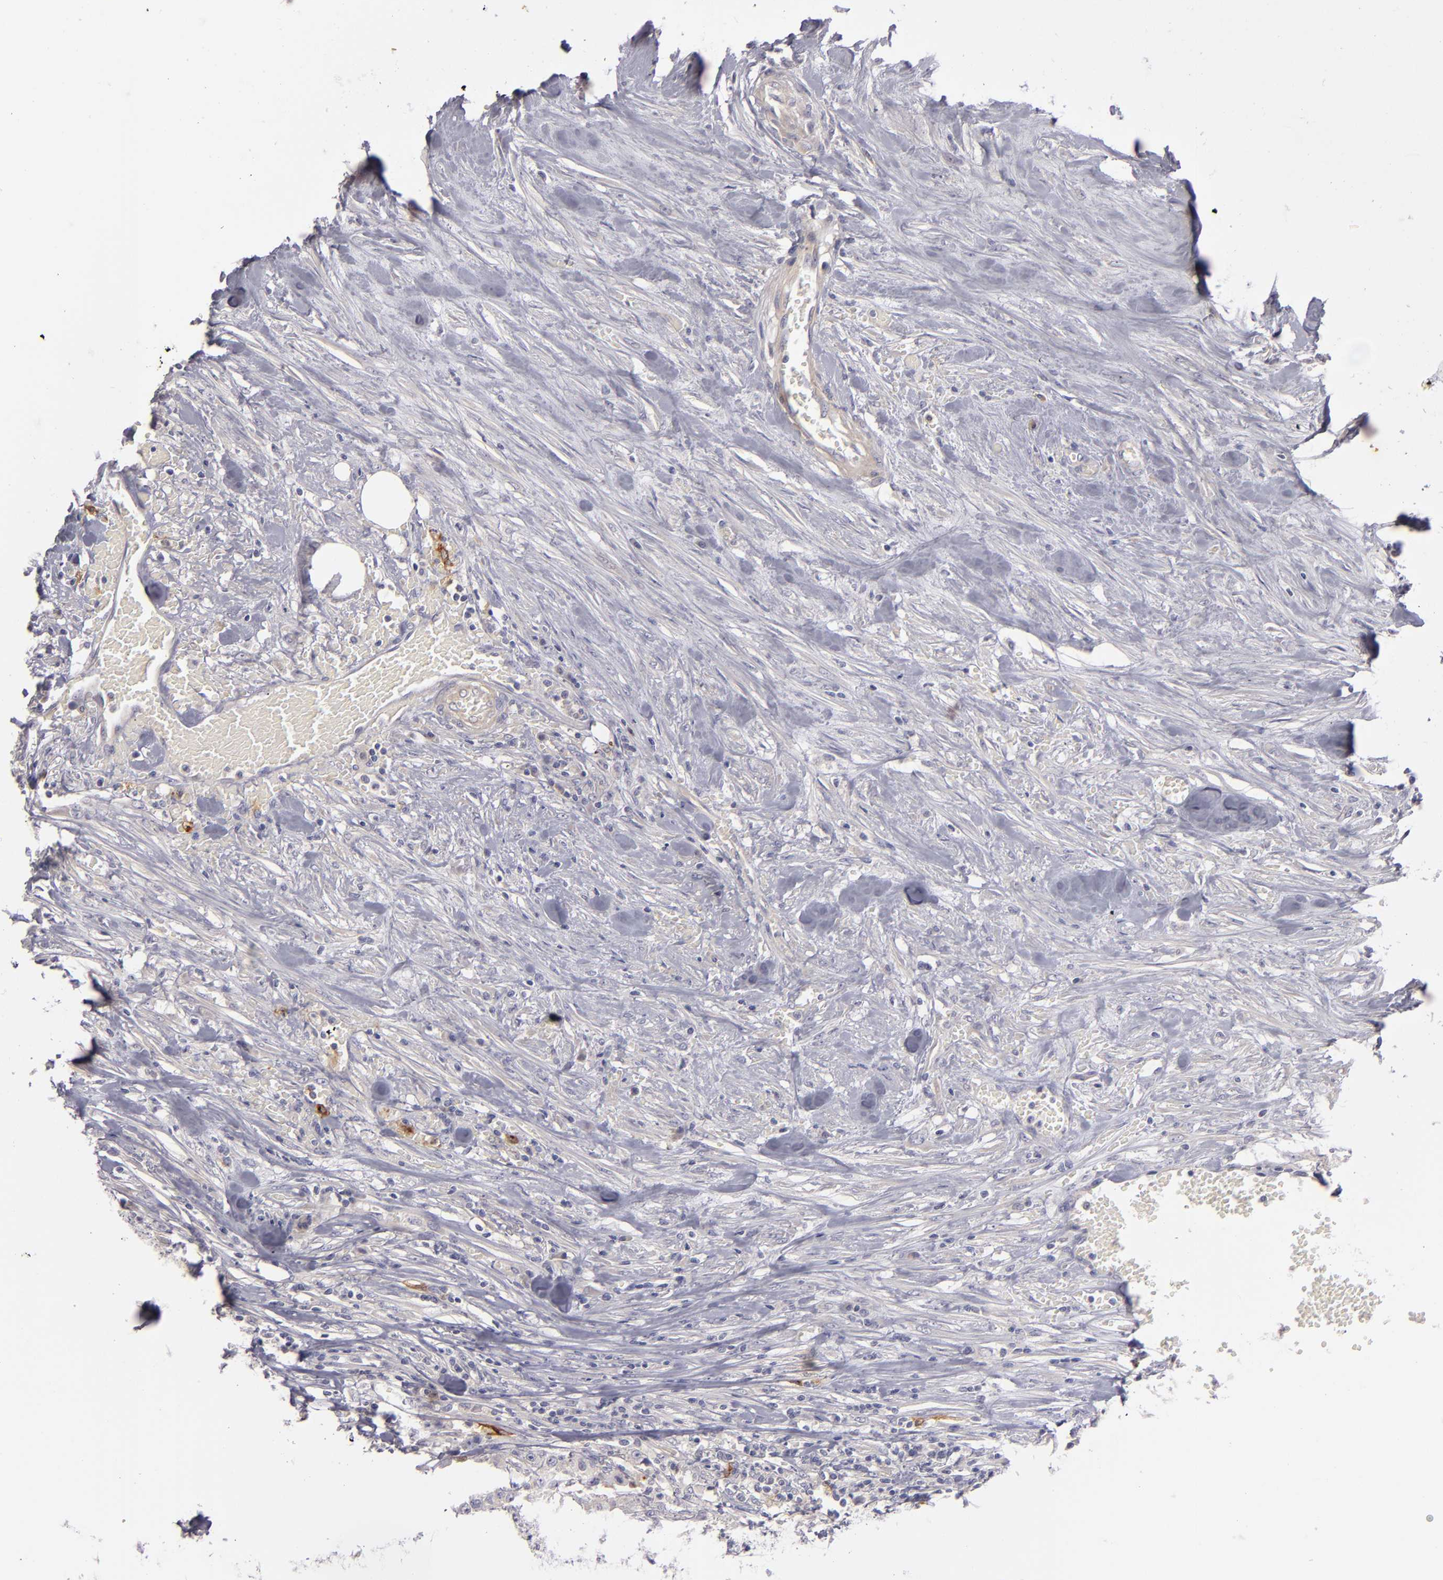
{"staining": {"intensity": "weak", "quantity": "25%-75%", "location": "cytoplasmic/membranous"}, "tissue": "urothelial cancer", "cell_type": "Tumor cells", "image_type": "cancer", "snomed": [{"axis": "morphology", "description": "Urothelial carcinoma, High grade"}, {"axis": "topography", "description": "Urinary bladder"}], "caption": "IHC staining of urothelial cancer, which exhibits low levels of weak cytoplasmic/membranous positivity in approximately 25%-75% of tumor cells indicating weak cytoplasmic/membranous protein staining. The staining was performed using DAB (3,3'-diaminobenzidine) (brown) for protein detection and nuclei were counterstained in hematoxylin (blue).", "gene": "CD83", "patient": {"sex": "male", "age": 74}}